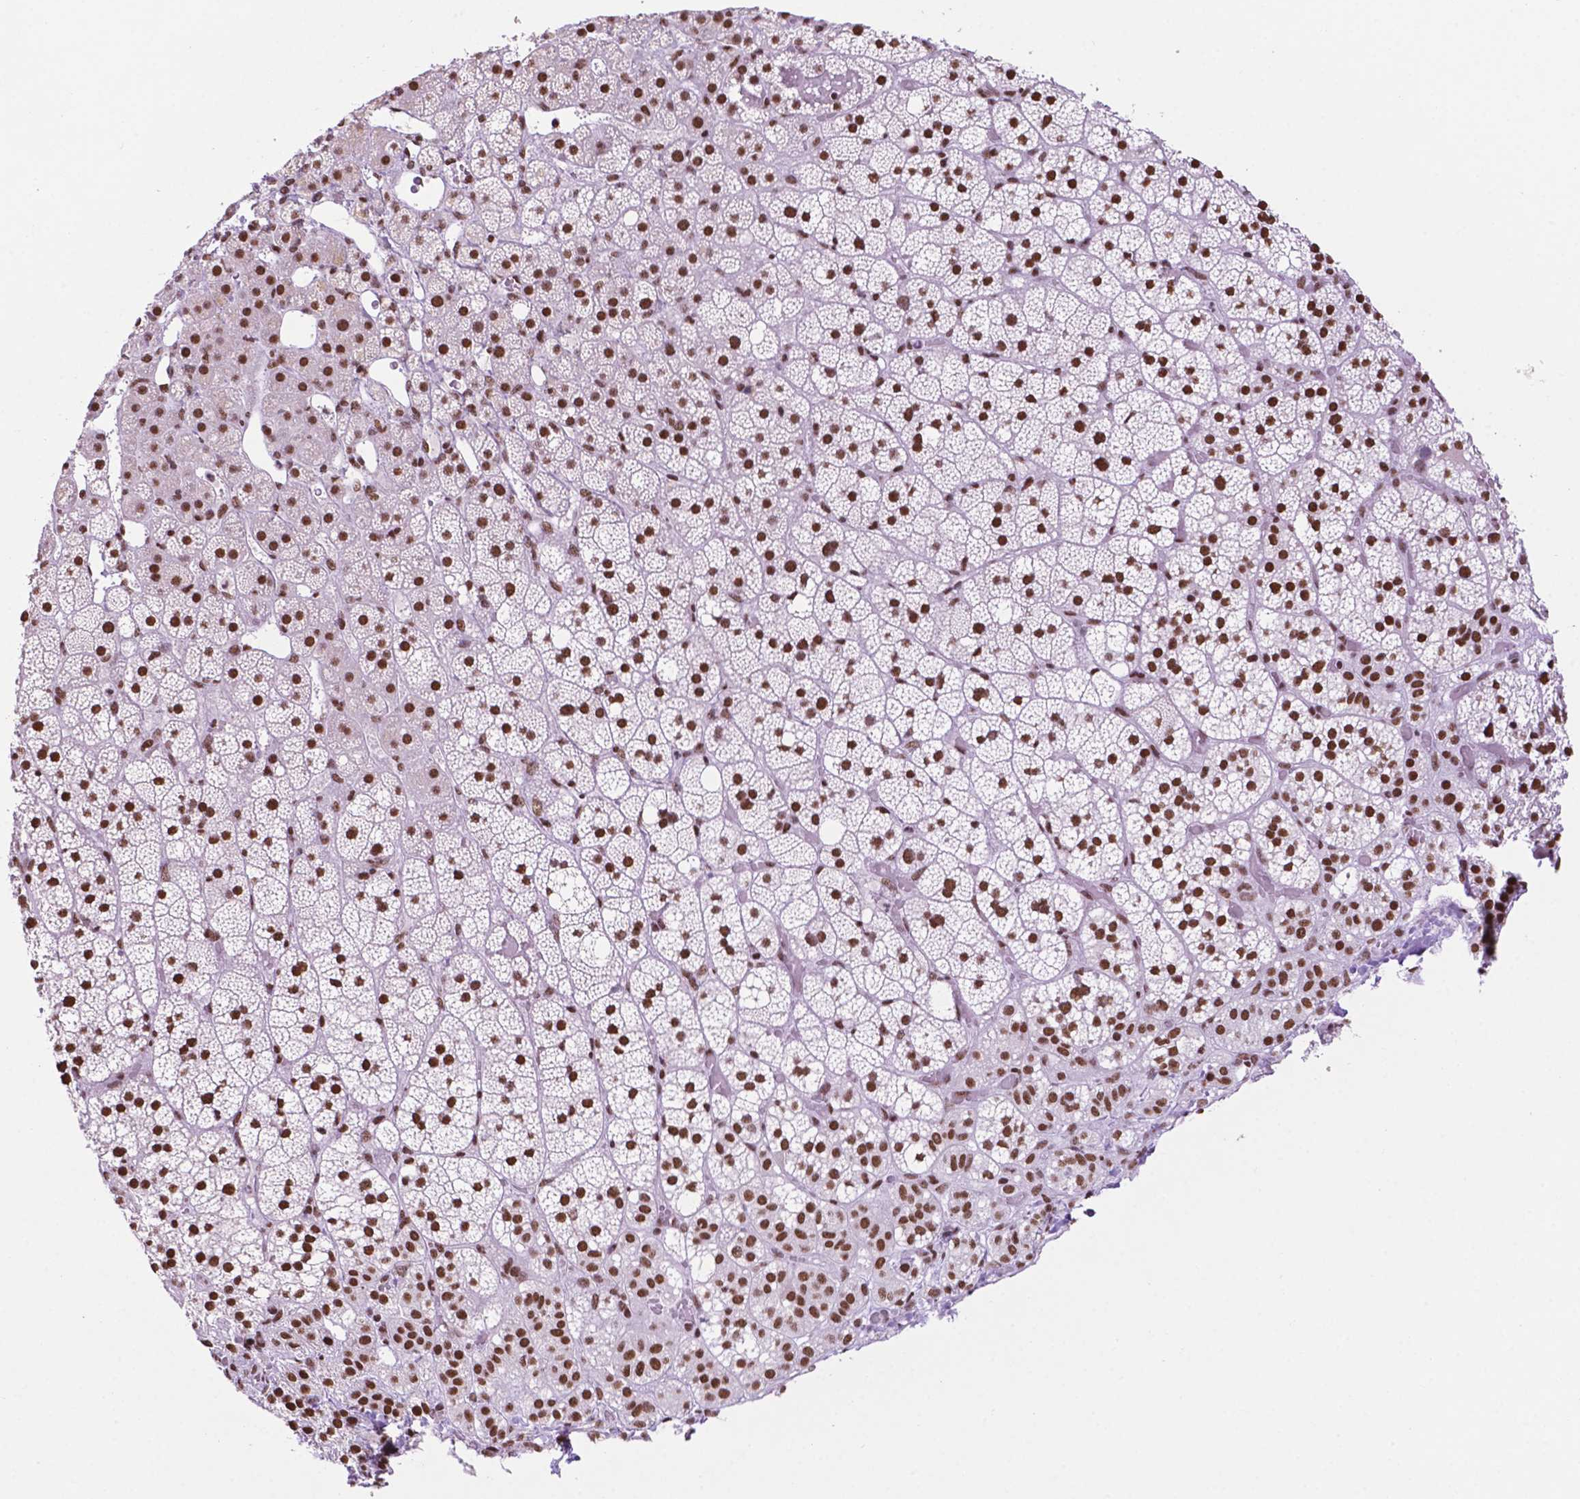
{"staining": {"intensity": "strong", "quantity": ">75%", "location": "nuclear"}, "tissue": "adrenal gland", "cell_type": "Glandular cells", "image_type": "normal", "snomed": [{"axis": "morphology", "description": "Normal tissue, NOS"}, {"axis": "topography", "description": "Adrenal gland"}], "caption": "Immunohistochemical staining of normal adrenal gland reveals high levels of strong nuclear expression in about >75% of glandular cells.", "gene": "CCAR2", "patient": {"sex": "male", "age": 53}}